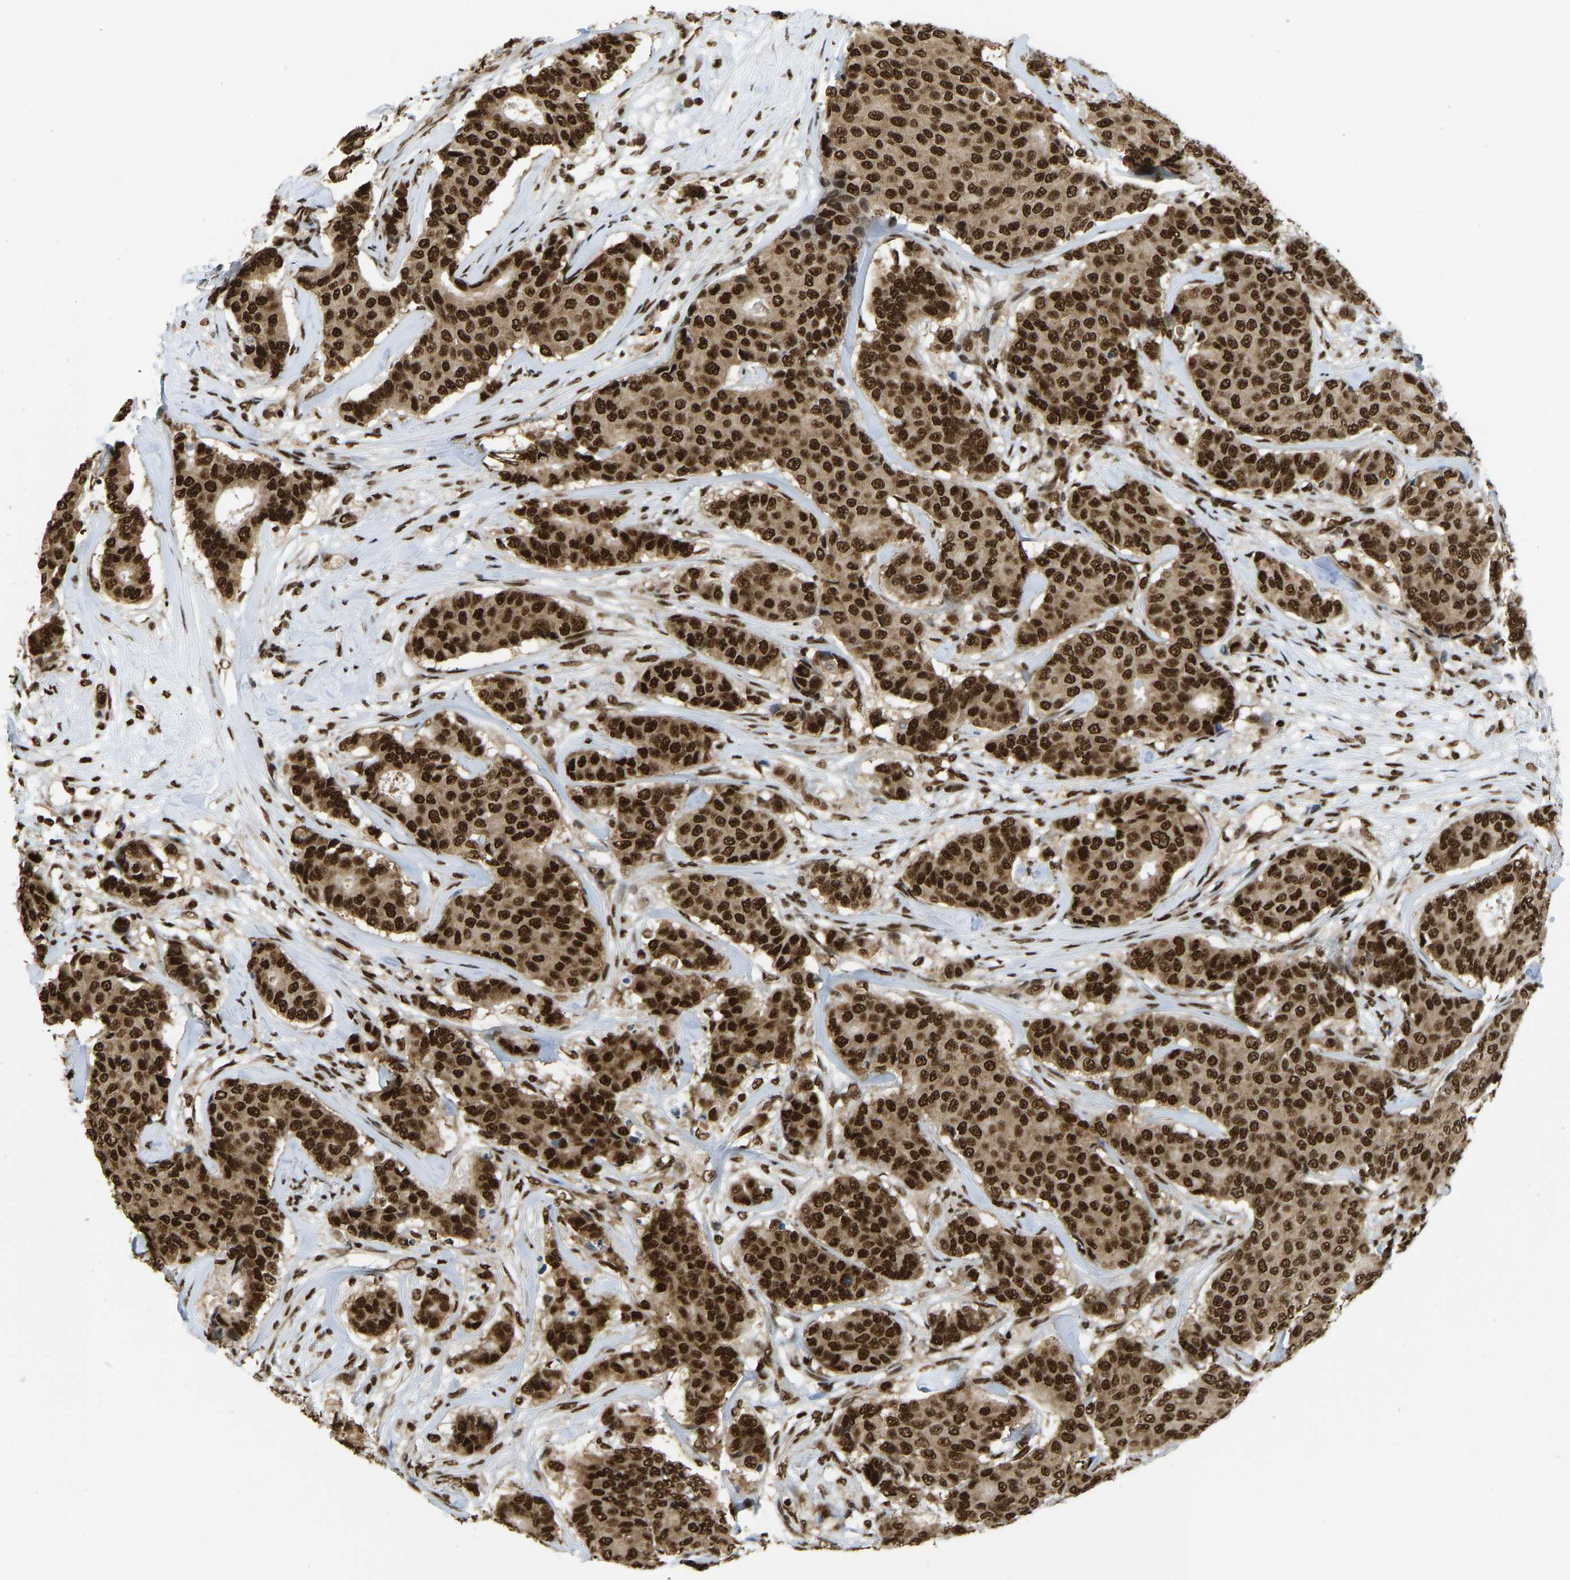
{"staining": {"intensity": "strong", "quantity": ">75%", "location": "cytoplasmic/membranous,nuclear"}, "tissue": "breast cancer", "cell_type": "Tumor cells", "image_type": "cancer", "snomed": [{"axis": "morphology", "description": "Duct carcinoma"}, {"axis": "topography", "description": "Breast"}], "caption": "Immunohistochemical staining of human breast cancer (invasive ductal carcinoma) exhibits strong cytoplasmic/membranous and nuclear protein positivity in approximately >75% of tumor cells. The staining was performed using DAB (3,3'-diaminobenzidine) to visualize the protein expression in brown, while the nuclei were stained in blue with hematoxylin (Magnification: 20x).", "gene": "ZSCAN20", "patient": {"sex": "female", "age": 75}}